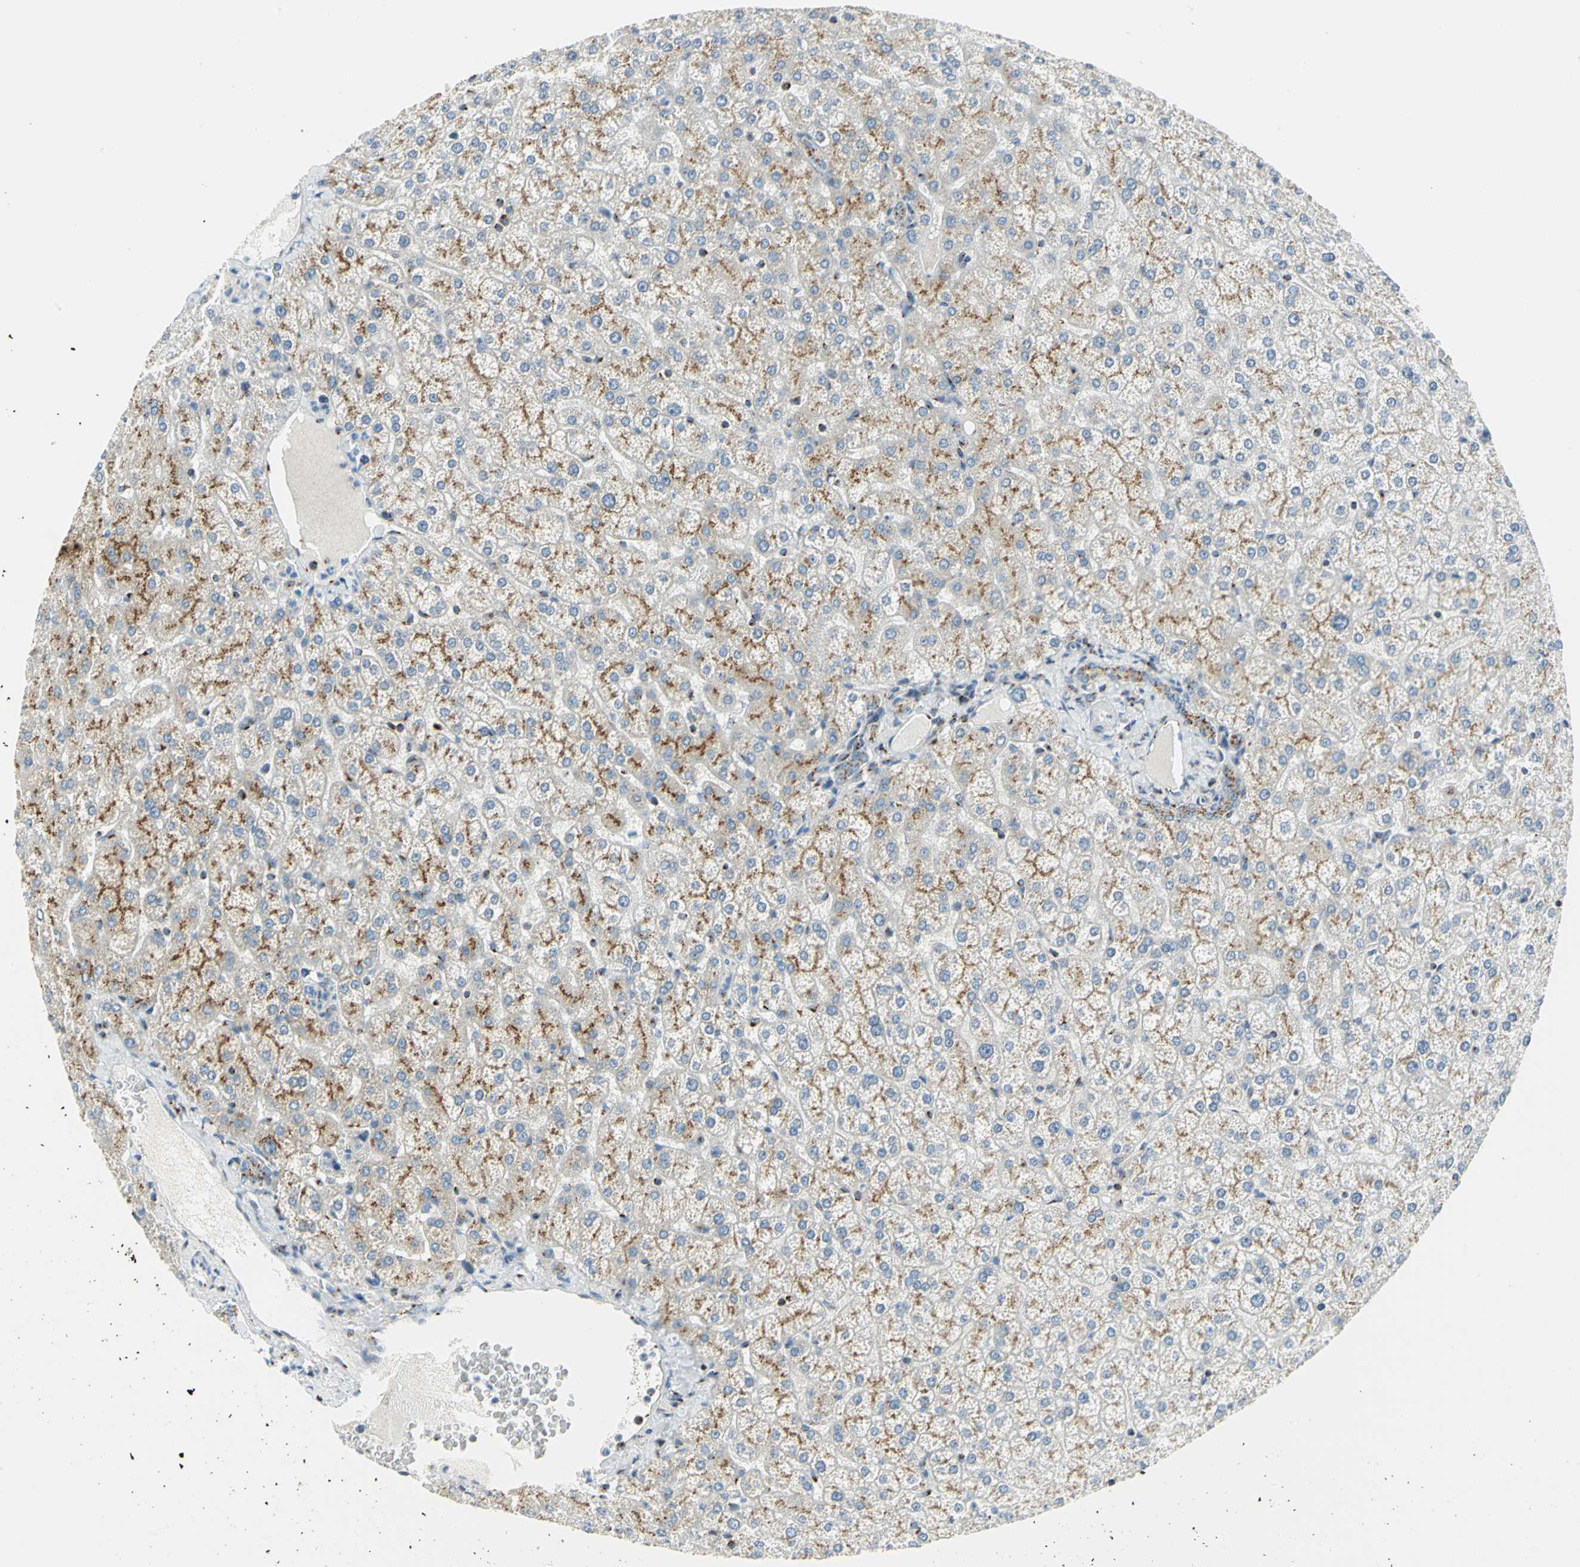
{"staining": {"intensity": "moderate", "quantity": ">75%", "location": "cytoplasmic/membranous"}, "tissue": "liver", "cell_type": "Cholangiocytes", "image_type": "normal", "snomed": [{"axis": "morphology", "description": "Normal tissue, NOS"}, {"axis": "topography", "description": "Liver"}], "caption": "Moderate cytoplasmic/membranous expression for a protein is seen in approximately >75% of cholangiocytes of normal liver using immunohistochemistry (IHC).", "gene": "GPR3", "patient": {"sex": "female", "age": 32}}